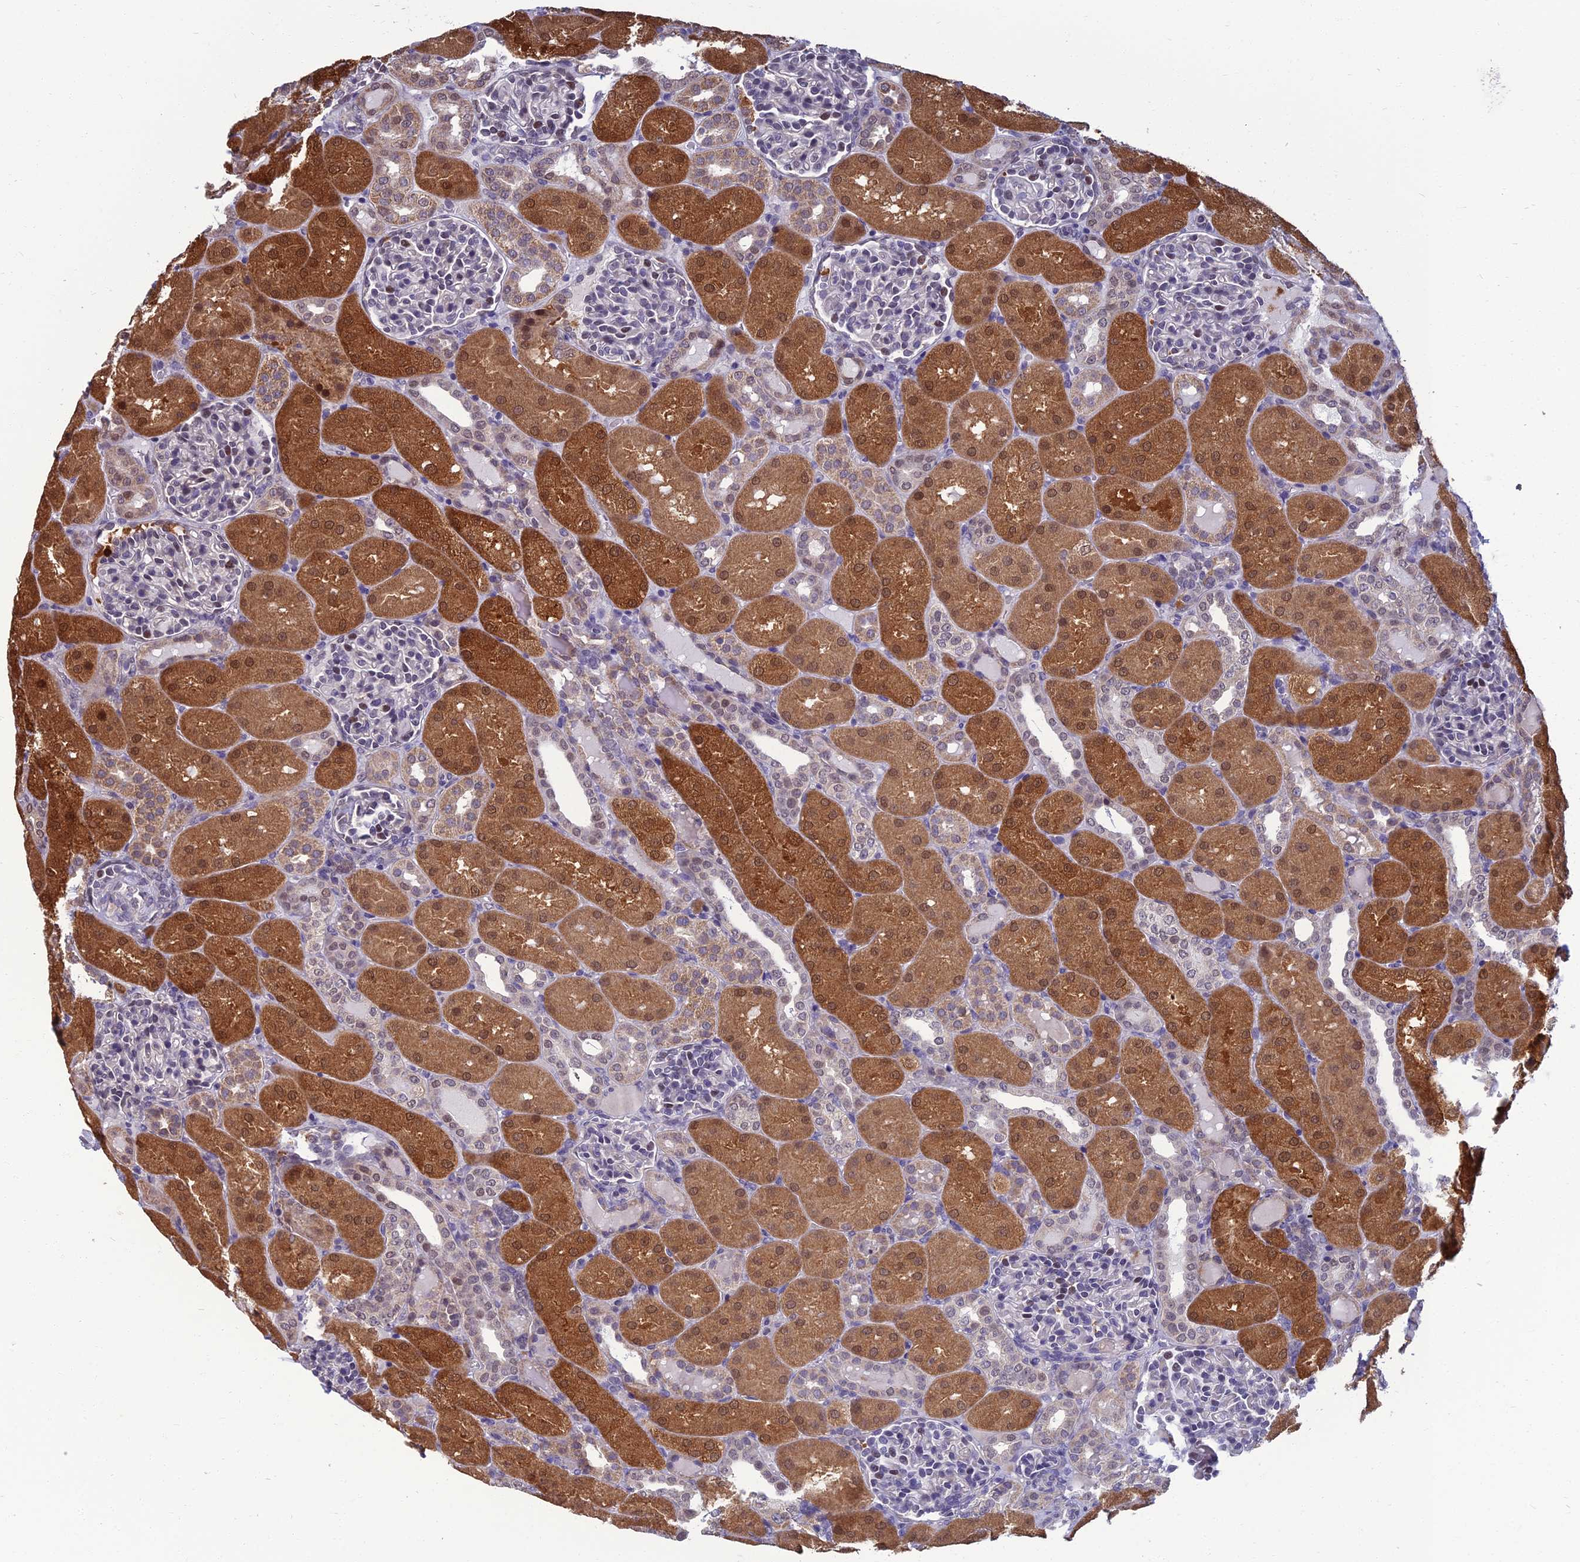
{"staining": {"intensity": "moderate", "quantity": "<25%", "location": "nuclear"}, "tissue": "kidney", "cell_type": "Cells in glomeruli", "image_type": "normal", "snomed": [{"axis": "morphology", "description": "Normal tissue, NOS"}, {"axis": "topography", "description": "Kidney"}], "caption": "High-magnification brightfield microscopy of unremarkable kidney stained with DAB (brown) and counterstained with hematoxylin (blue). cells in glomeruli exhibit moderate nuclear expression is appreciated in about<25% of cells.", "gene": "NR4A3", "patient": {"sex": "male", "age": 1}}